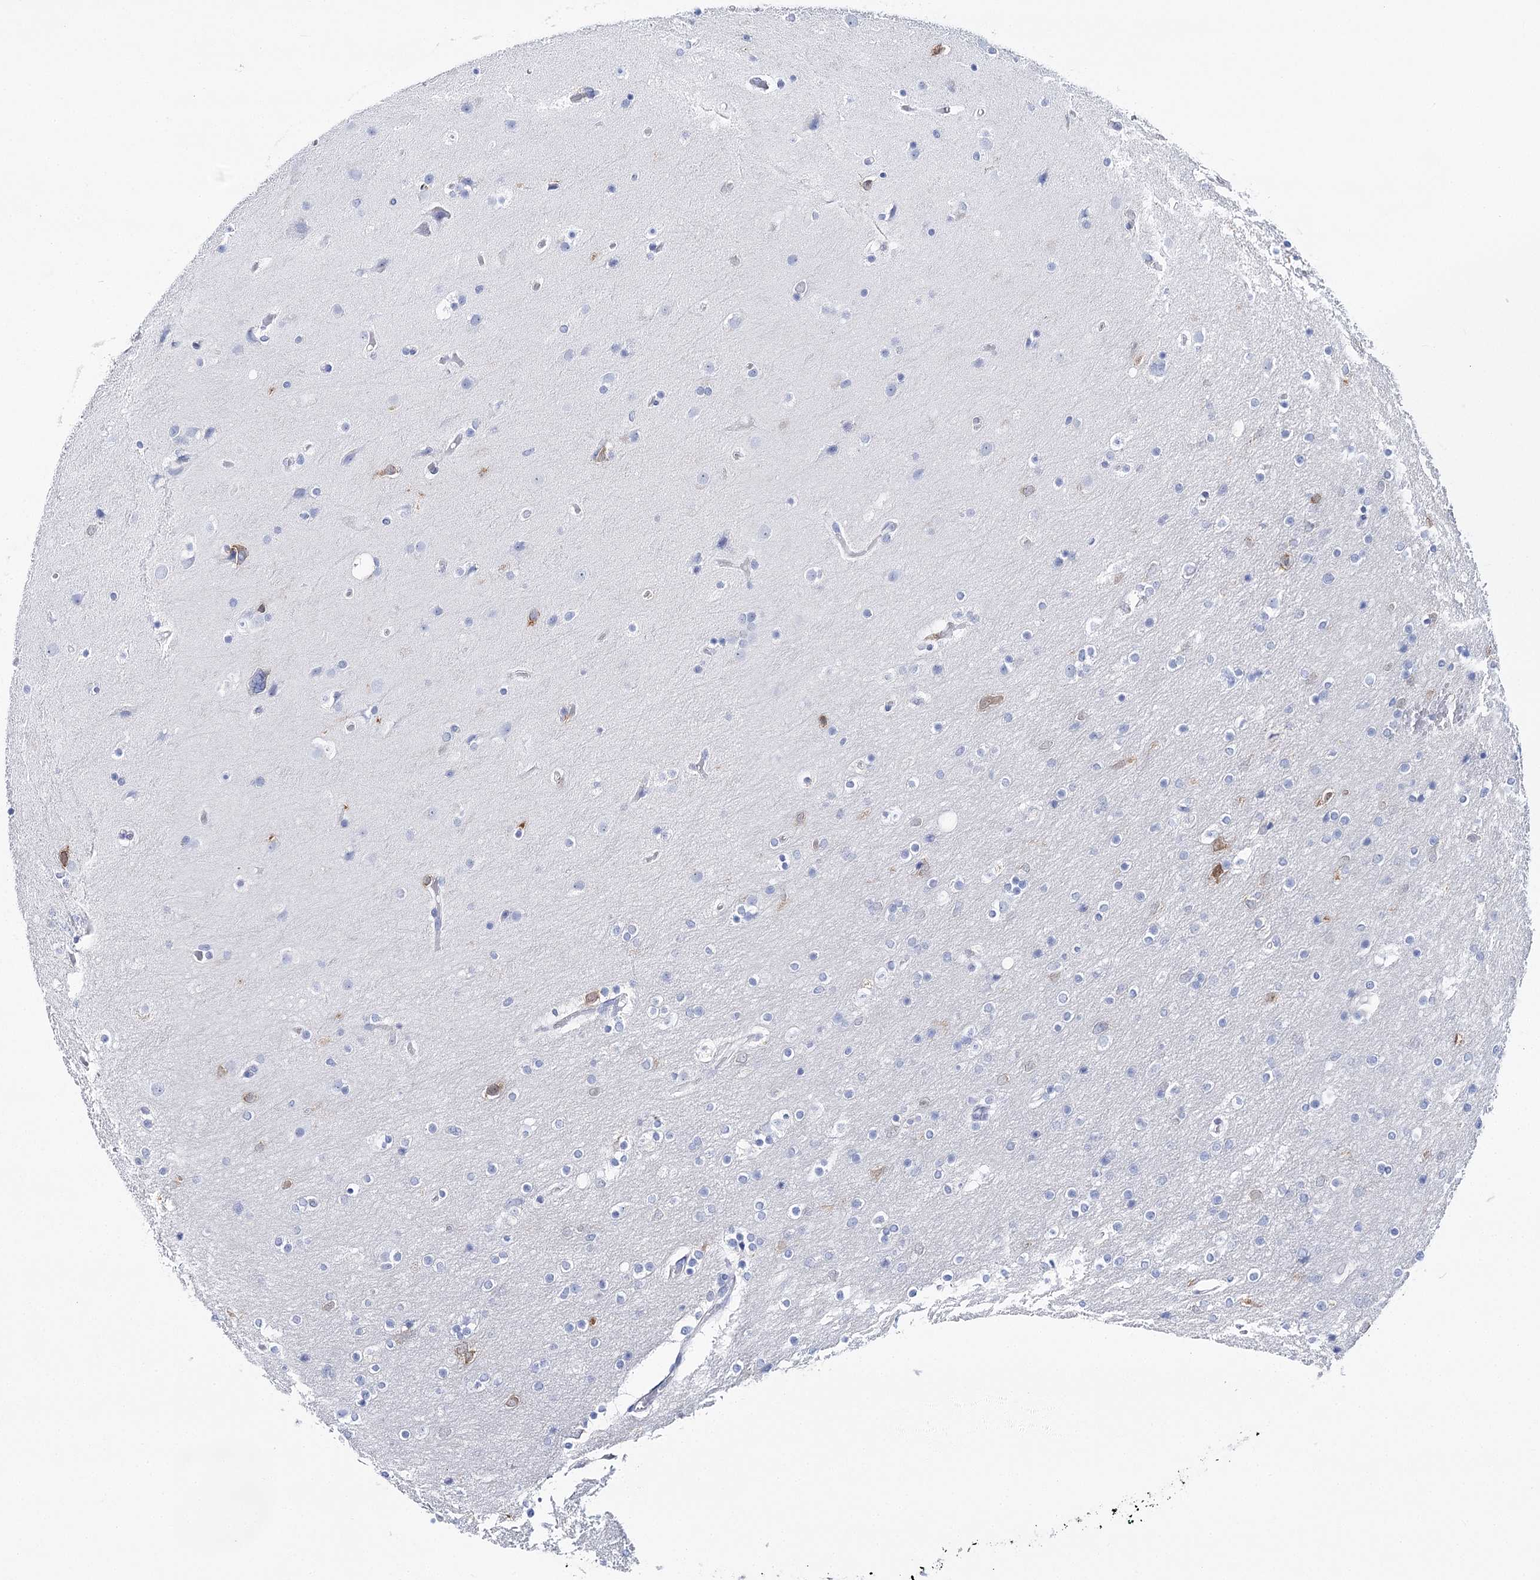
{"staining": {"intensity": "negative", "quantity": "none", "location": "none"}, "tissue": "glioma", "cell_type": "Tumor cells", "image_type": "cancer", "snomed": [{"axis": "morphology", "description": "Glioma, malignant, High grade"}, {"axis": "topography", "description": "Cerebral cortex"}], "caption": "This histopathology image is of malignant high-grade glioma stained with immunohistochemistry (IHC) to label a protein in brown with the nuclei are counter-stained blue. There is no expression in tumor cells.", "gene": "UGDH", "patient": {"sex": "female", "age": 36}}